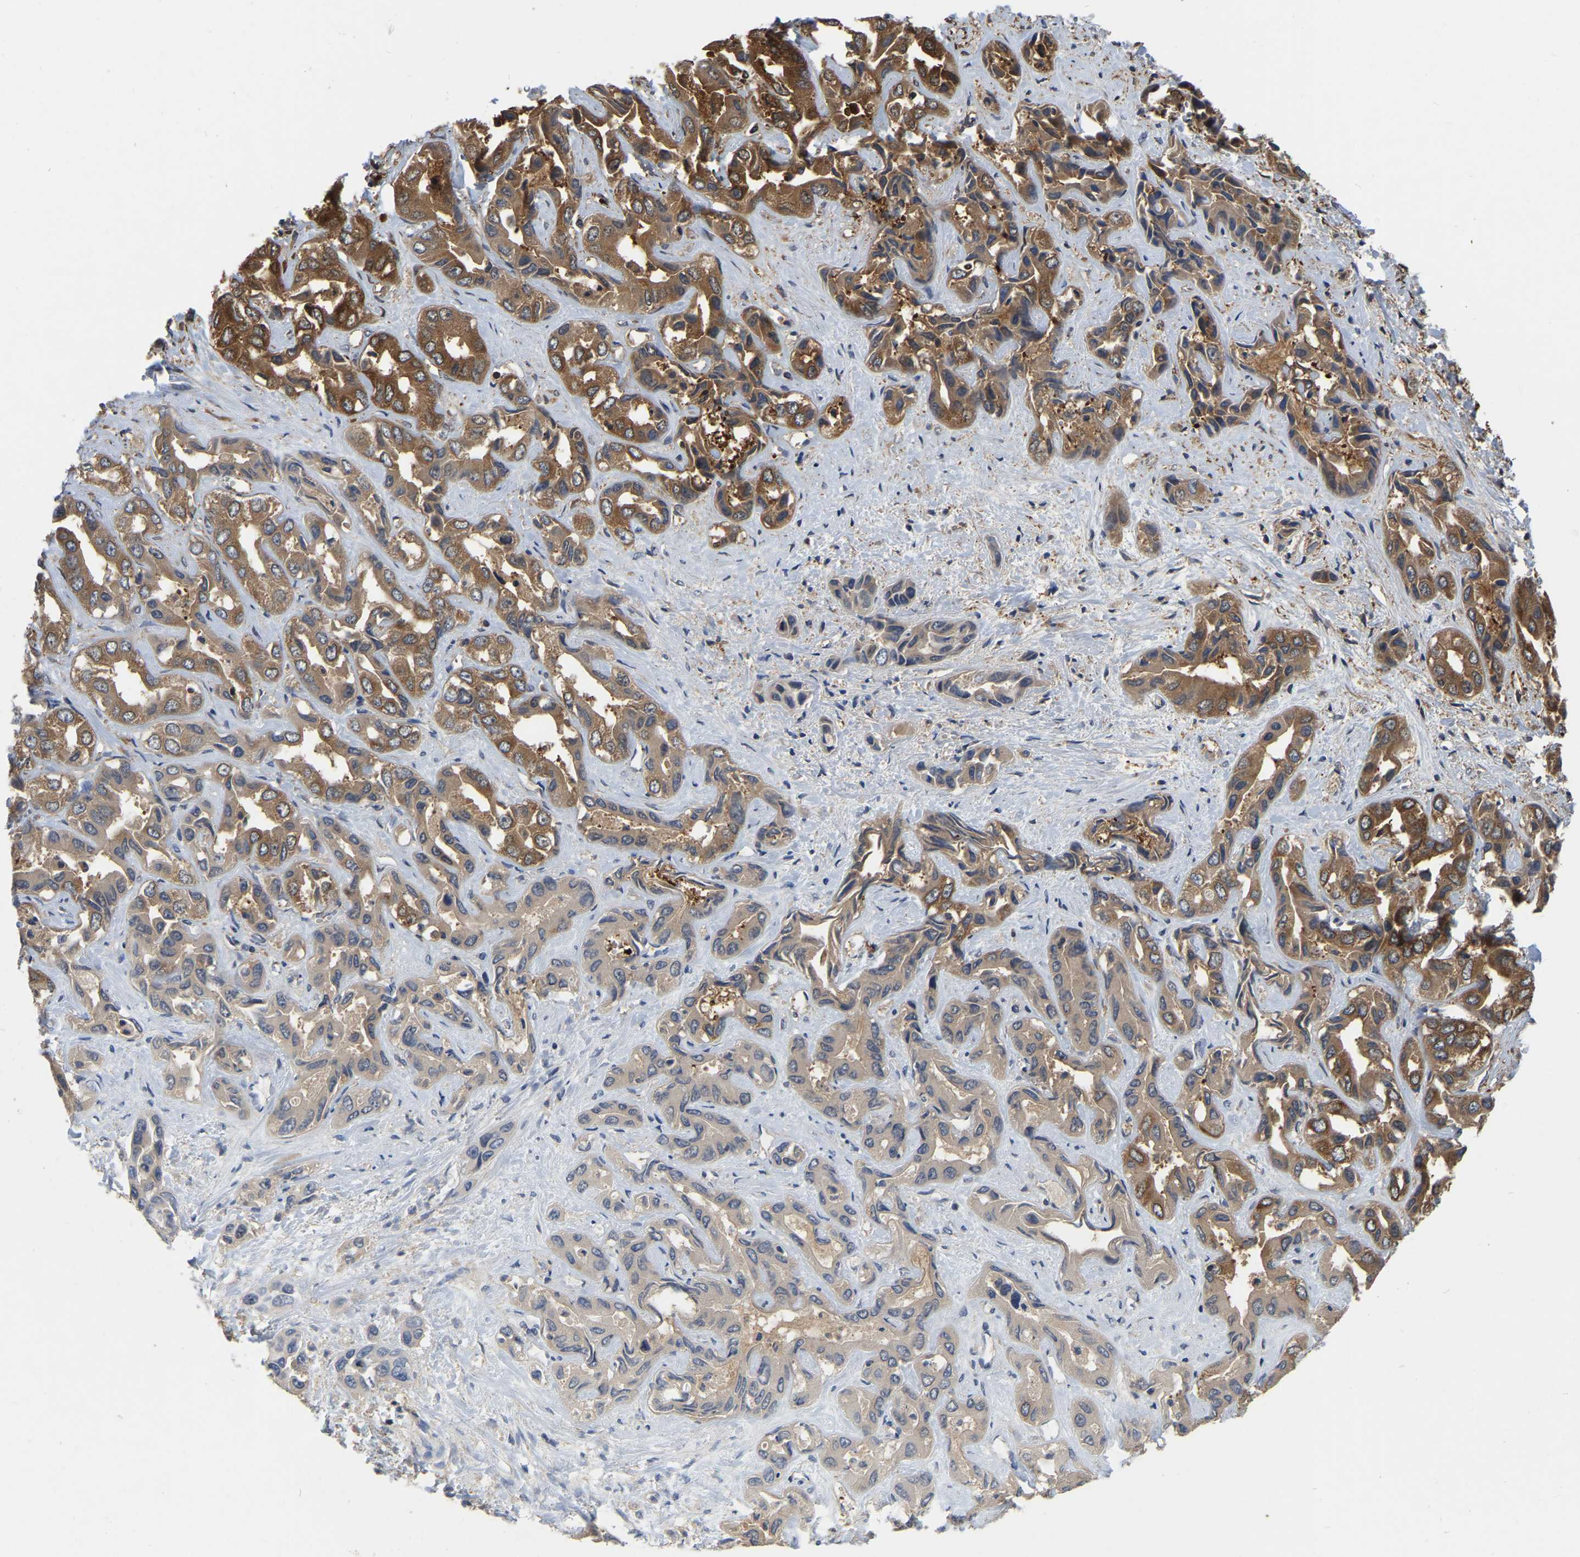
{"staining": {"intensity": "strong", "quantity": "25%-75%", "location": "cytoplasmic/membranous"}, "tissue": "liver cancer", "cell_type": "Tumor cells", "image_type": "cancer", "snomed": [{"axis": "morphology", "description": "Cholangiocarcinoma"}, {"axis": "topography", "description": "Liver"}], "caption": "A brown stain highlights strong cytoplasmic/membranous expression of a protein in cholangiocarcinoma (liver) tumor cells.", "gene": "GARS1", "patient": {"sex": "female", "age": 52}}